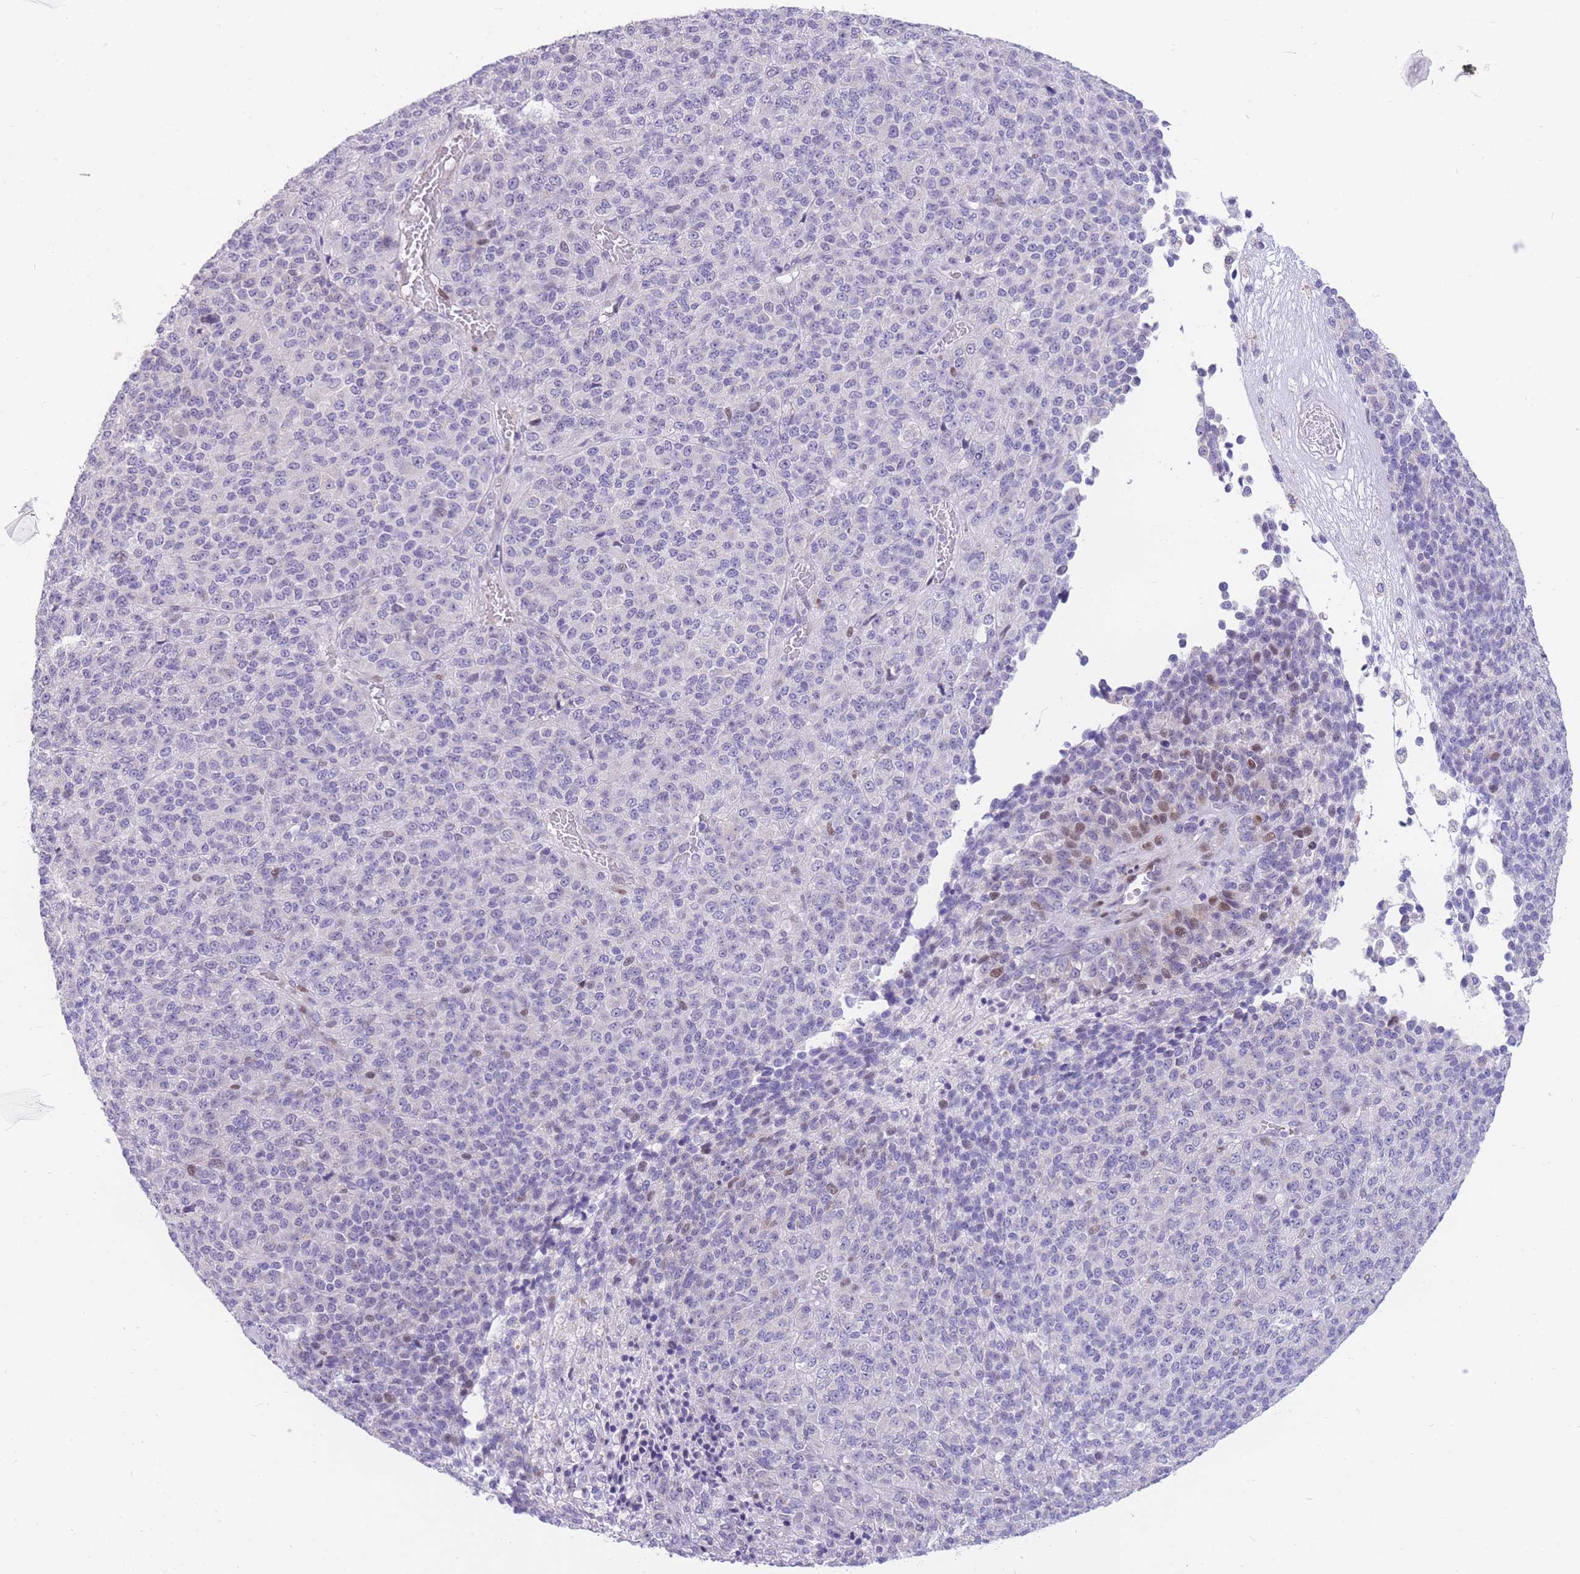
{"staining": {"intensity": "negative", "quantity": "none", "location": "none"}, "tissue": "melanoma", "cell_type": "Tumor cells", "image_type": "cancer", "snomed": [{"axis": "morphology", "description": "Malignant melanoma, Metastatic site"}, {"axis": "topography", "description": "Brain"}], "caption": "This is an immunohistochemistry image of human melanoma. There is no staining in tumor cells.", "gene": "SHCBP1", "patient": {"sex": "female", "age": 56}}